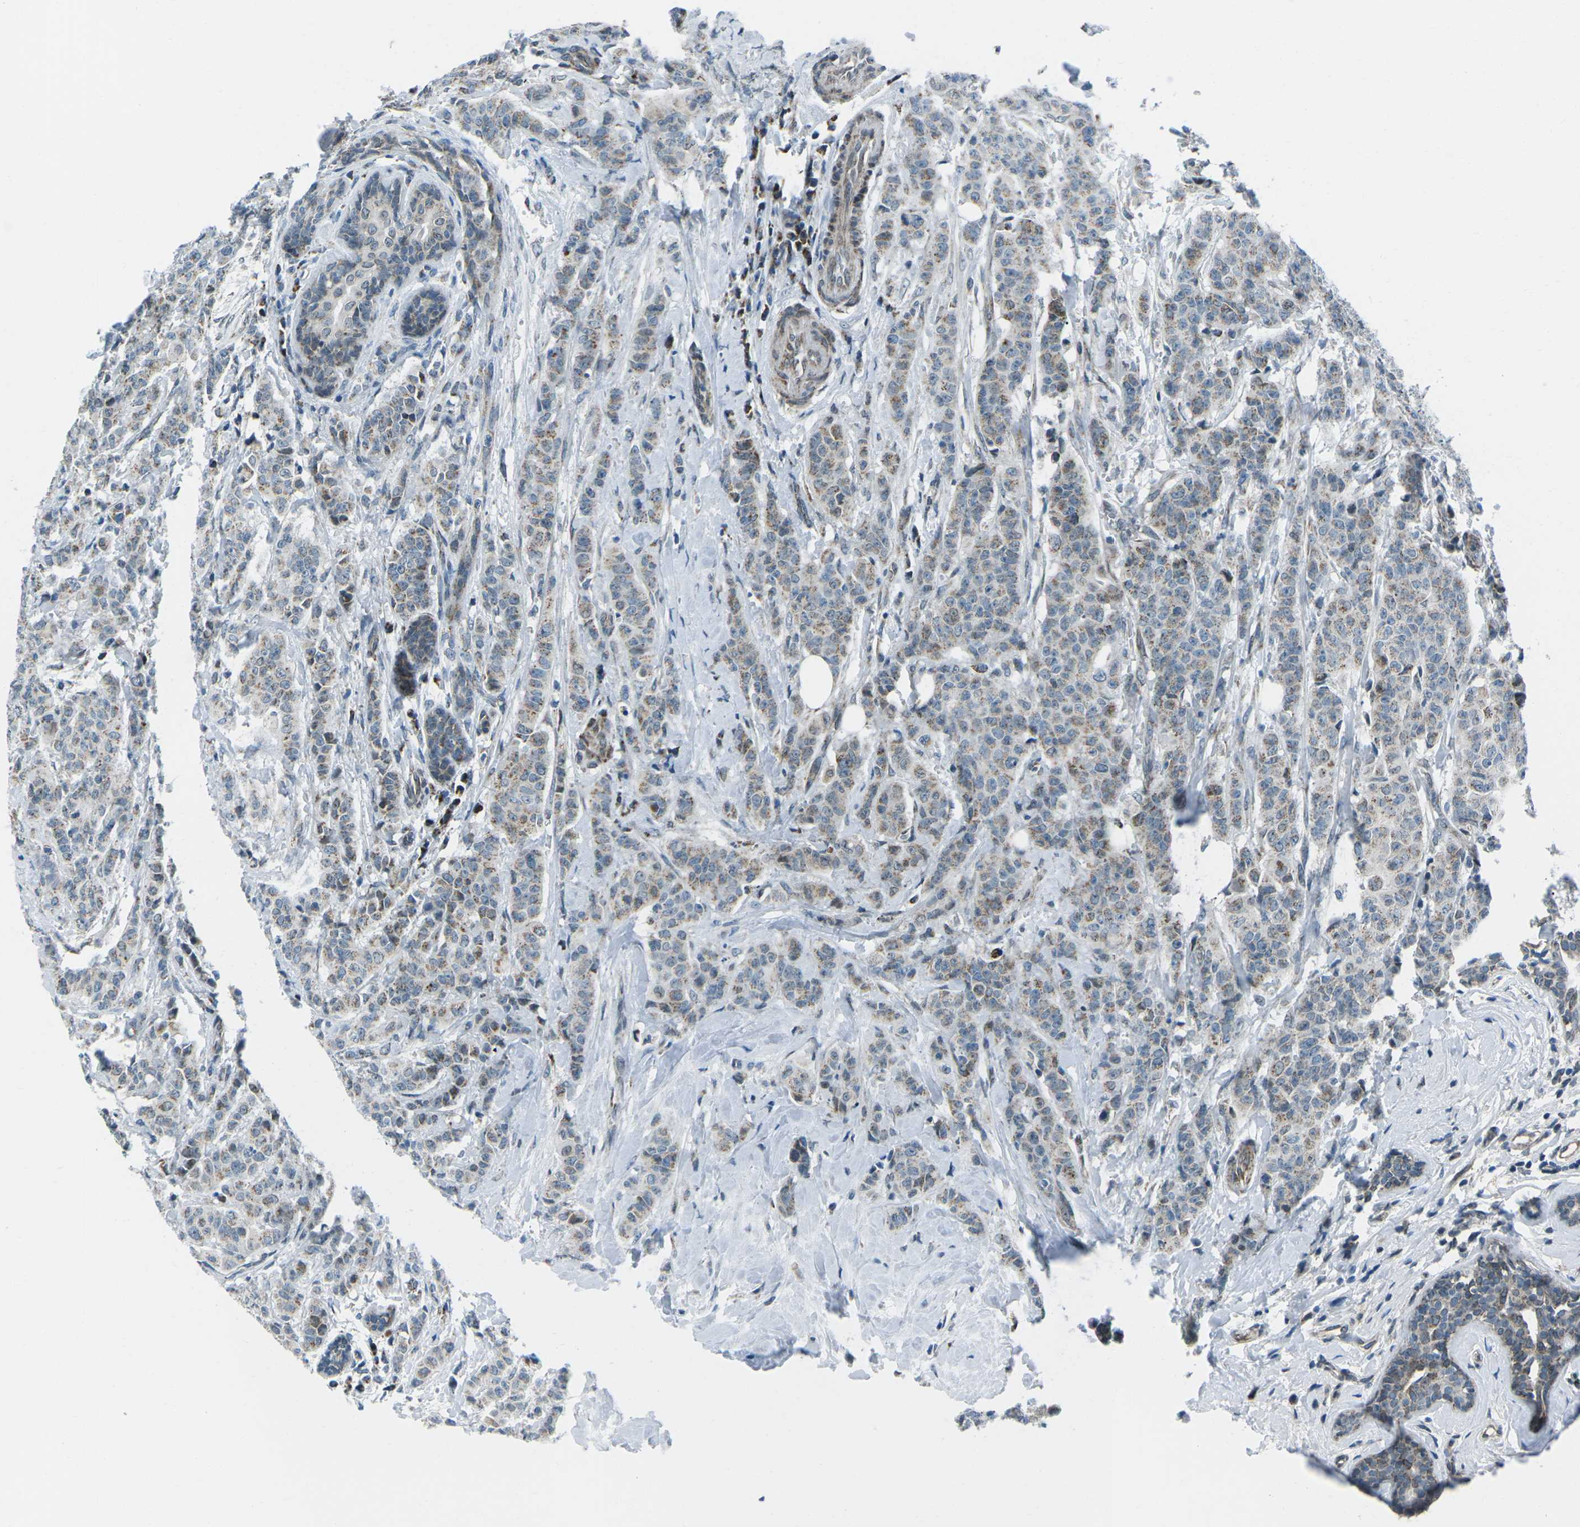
{"staining": {"intensity": "weak", "quantity": ">75%", "location": "cytoplasmic/membranous"}, "tissue": "breast cancer", "cell_type": "Tumor cells", "image_type": "cancer", "snomed": [{"axis": "morphology", "description": "Normal tissue, NOS"}, {"axis": "morphology", "description": "Duct carcinoma"}, {"axis": "topography", "description": "Breast"}], "caption": "Protein staining demonstrates weak cytoplasmic/membranous expression in approximately >75% of tumor cells in infiltrating ductal carcinoma (breast).", "gene": "RFESD", "patient": {"sex": "female", "age": 40}}